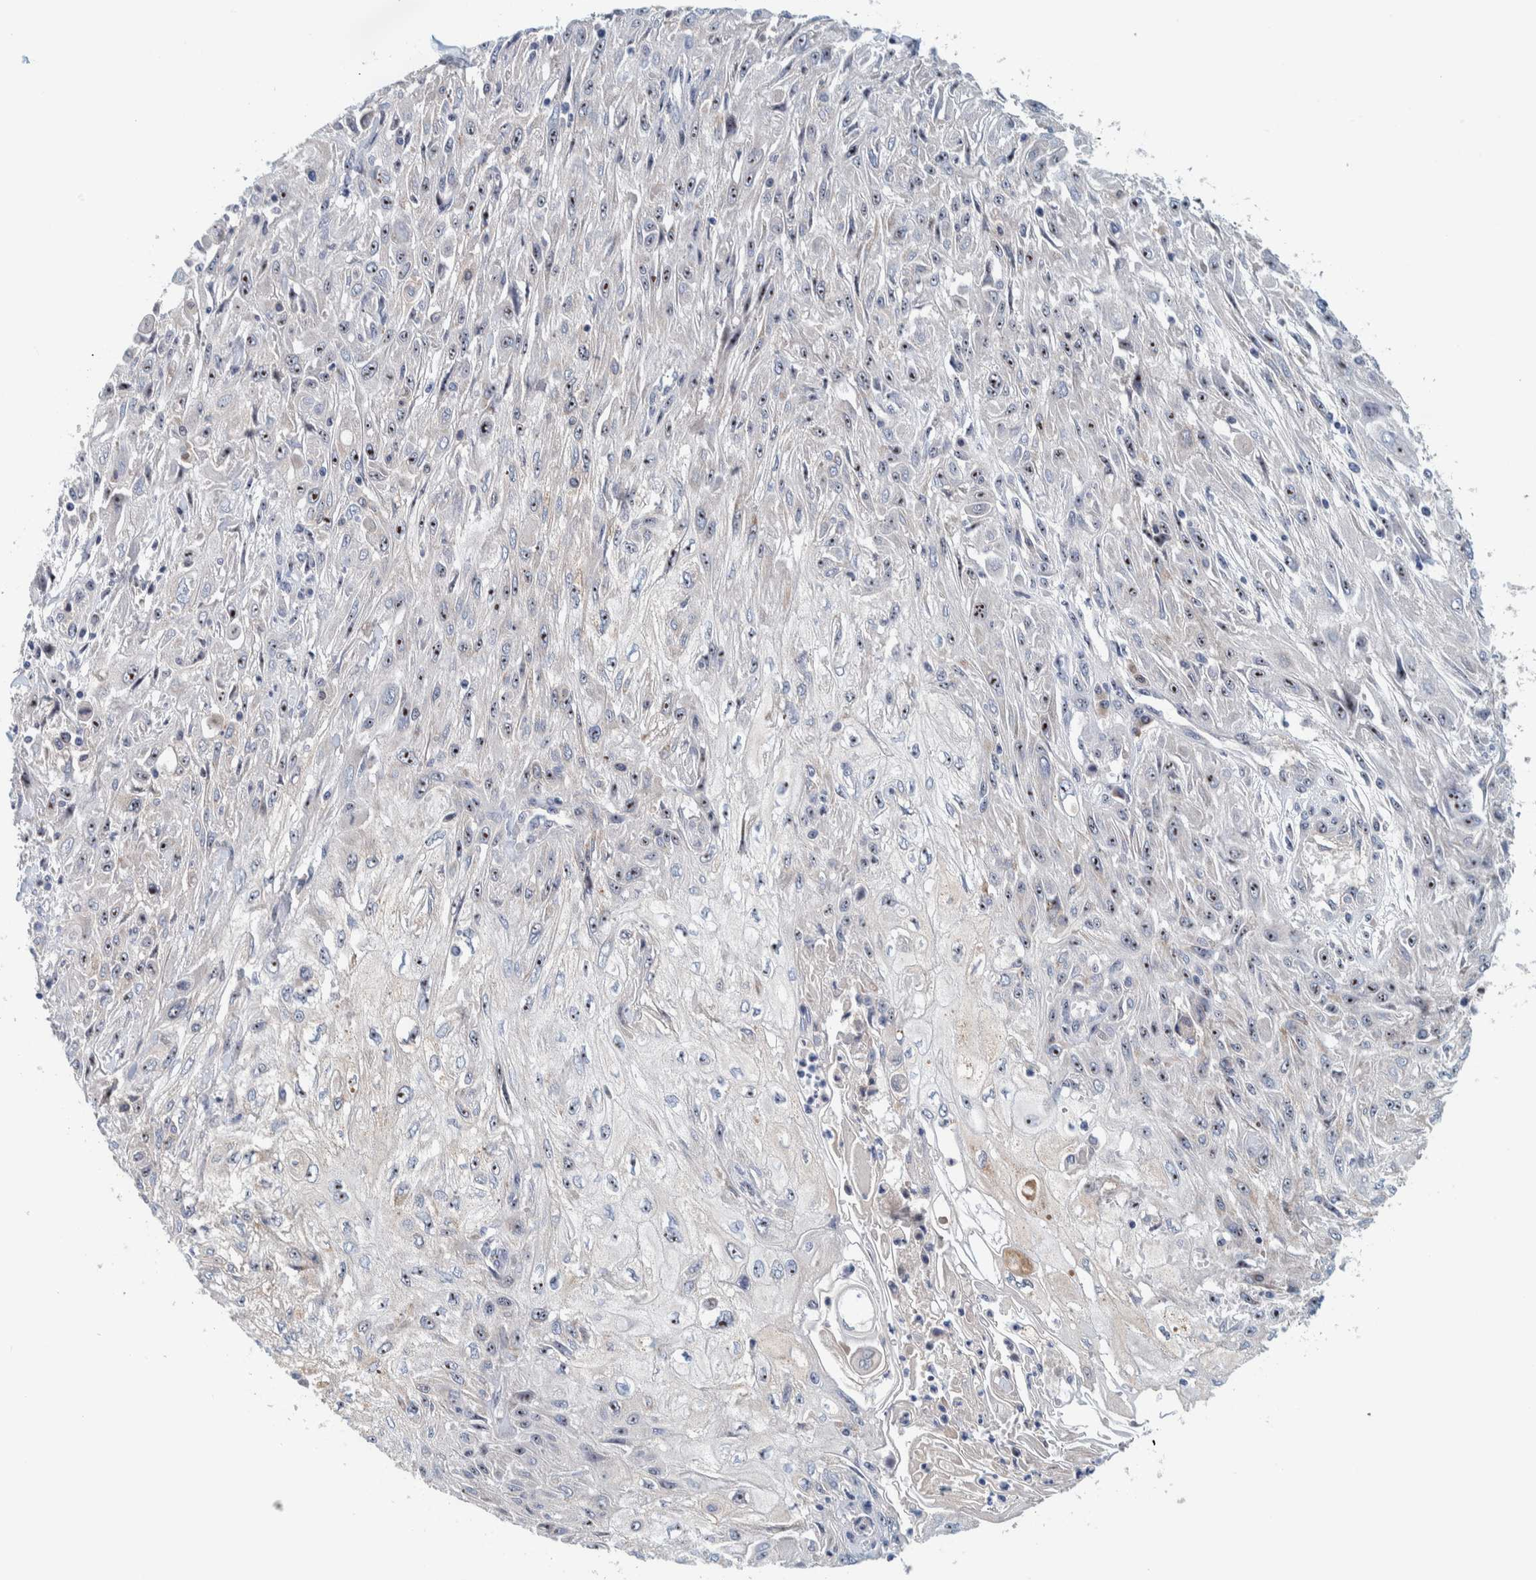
{"staining": {"intensity": "moderate", "quantity": ">75%", "location": "nuclear"}, "tissue": "skin cancer", "cell_type": "Tumor cells", "image_type": "cancer", "snomed": [{"axis": "morphology", "description": "Squamous cell carcinoma, NOS"}, {"axis": "morphology", "description": "Squamous cell carcinoma, metastatic, NOS"}, {"axis": "topography", "description": "Skin"}, {"axis": "topography", "description": "Lymph node"}], "caption": "A micrograph showing moderate nuclear staining in about >75% of tumor cells in metastatic squamous cell carcinoma (skin), as visualized by brown immunohistochemical staining.", "gene": "NOL11", "patient": {"sex": "male", "age": 75}}